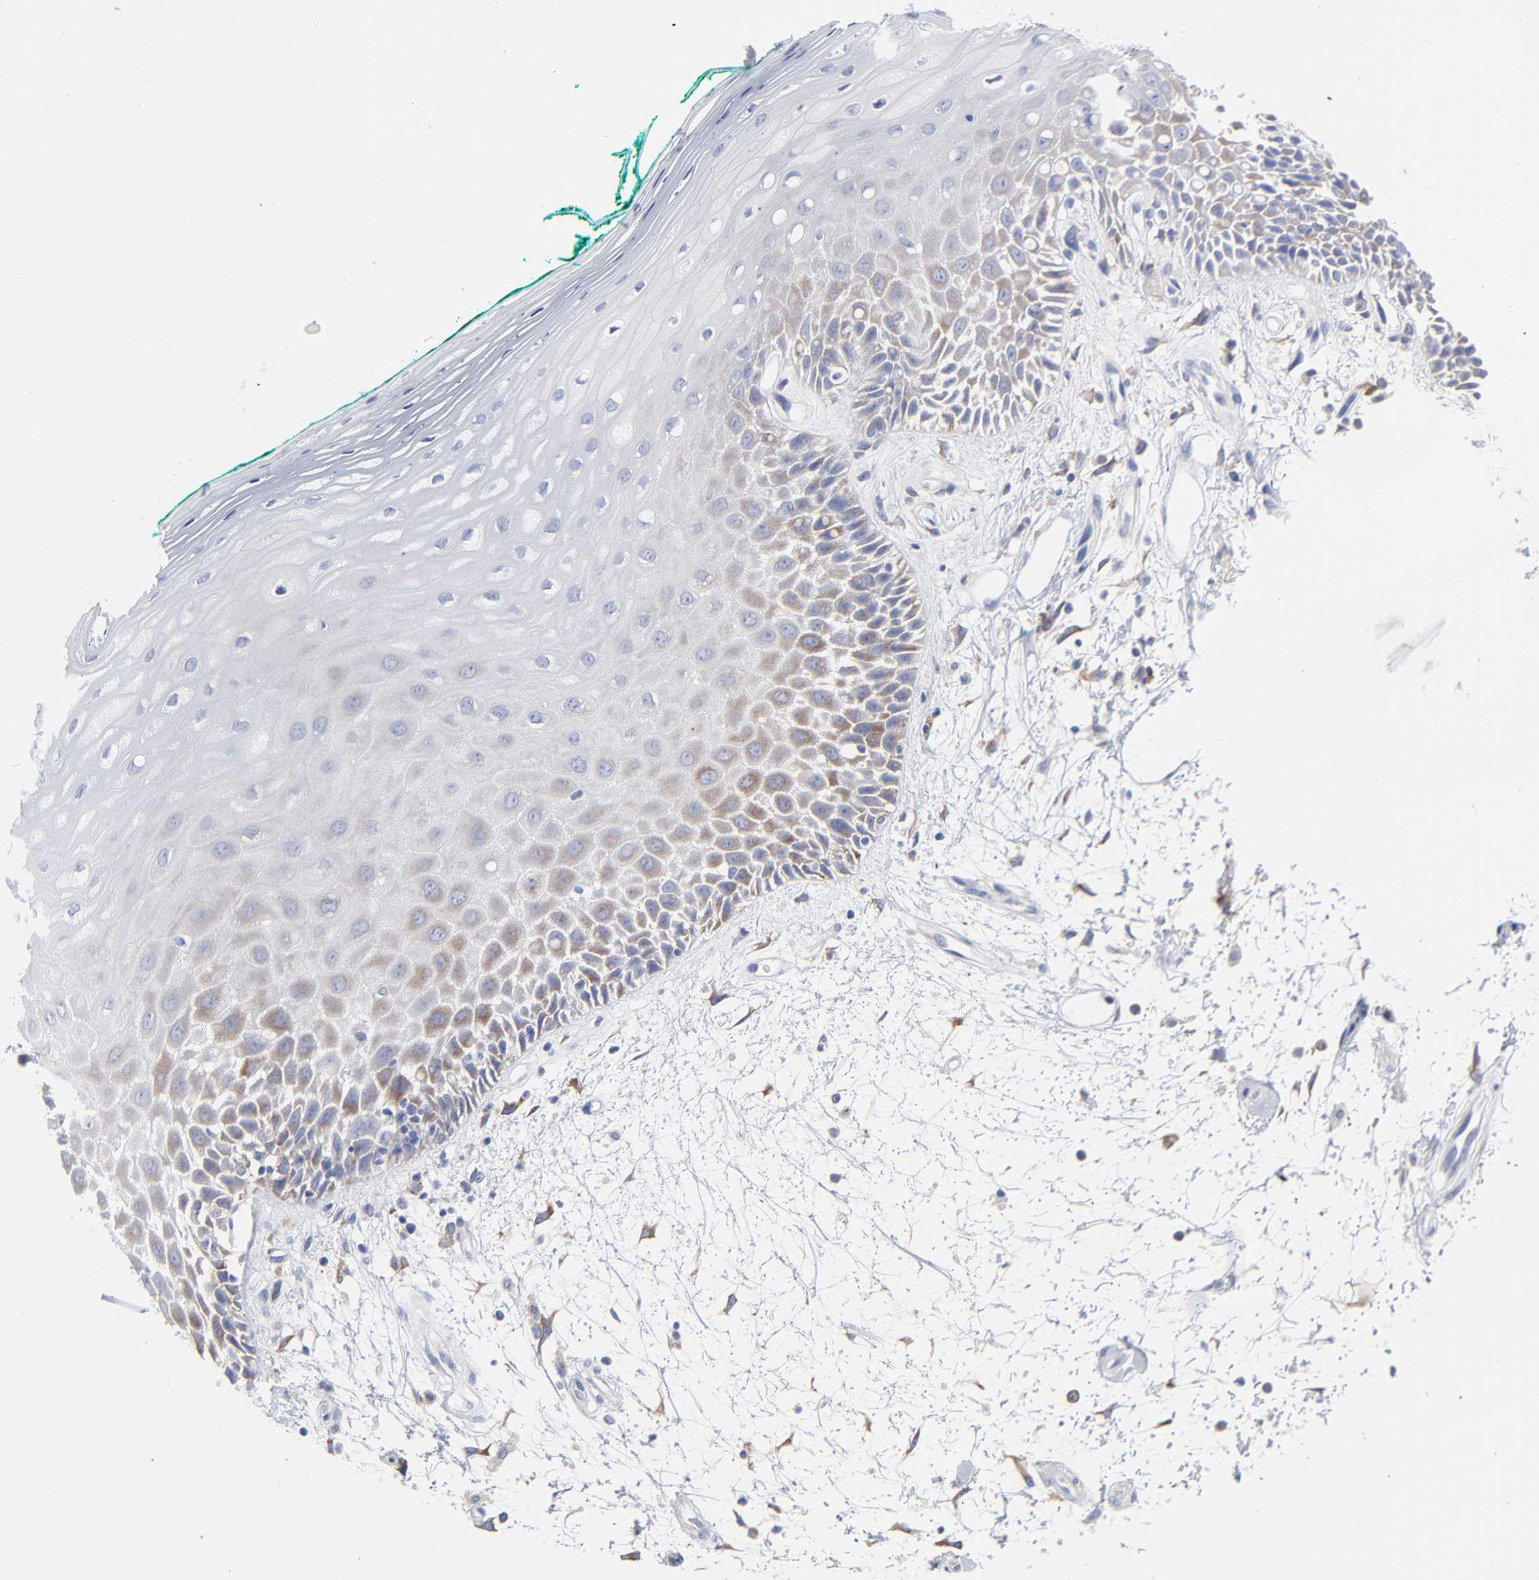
{"staining": {"intensity": "moderate", "quantity": "<25%", "location": "cytoplasmic/membranous"}, "tissue": "oral mucosa", "cell_type": "Squamous epithelial cells", "image_type": "normal", "snomed": [{"axis": "morphology", "description": "Normal tissue, NOS"}, {"axis": "morphology", "description": "Squamous cell carcinoma, NOS"}, {"axis": "topography", "description": "Skeletal muscle"}, {"axis": "topography", "description": "Oral tissue"}, {"axis": "topography", "description": "Head-Neck"}], "caption": "Immunohistochemistry (IHC) image of unremarkable oral mucosa stained for a protein (brown), which exhibits low levels of moderate cytoplasmic/membranous positivity in about <25% of squamous epithelial cells.", "gene": "STAT2", "patient": {"sex": "female", "age": 84}}